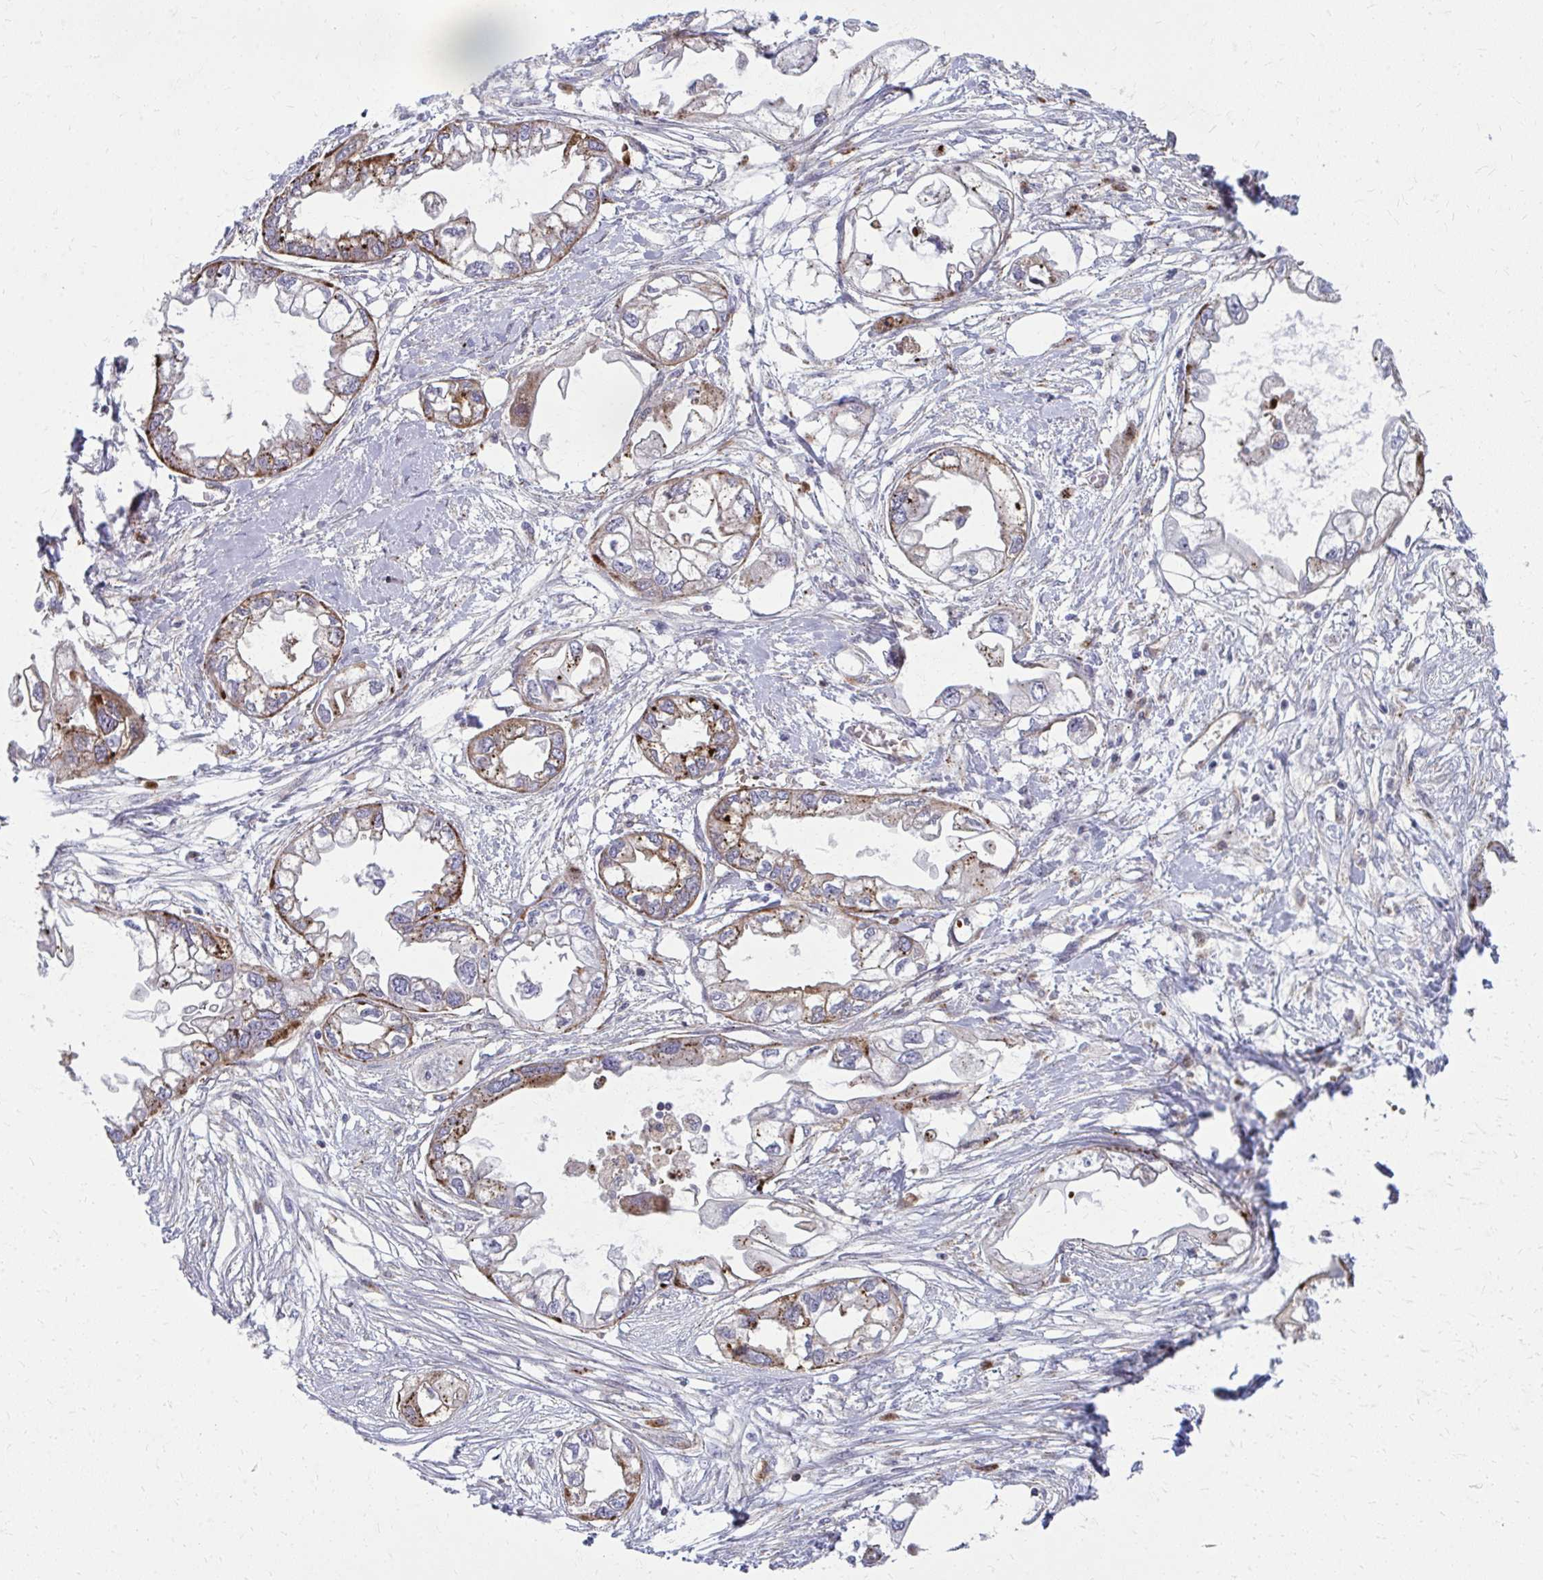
{"staining": {"intensity": "moderate", "quantity": "25%-75%", "location": "cytoplasmic/membranous"}, "tissue": "endometrial cancer", "cell_type": "Tumor cells", "image_type": "cancer", "snomed": [{"axis": "morphology", "description": "Adenocarcinoma, NOS"}, {"axis": "morphology", "description": "Adenocarcinoma, metastatic, NOS"}, {"axis": "topography", "description": "Adipose tissue"}, {"axis": "topography", "description": "Endometrium"}], "caption": "Immunohistochemical staining of human endometrial cancer (adenocarcinoma) displays moderate cytoplasmic/membranous protein positivity in approximately 25%-75% of tumor cells.", "gene": "LRRC4B", "patient": {"sex": "female", "age": 67}}